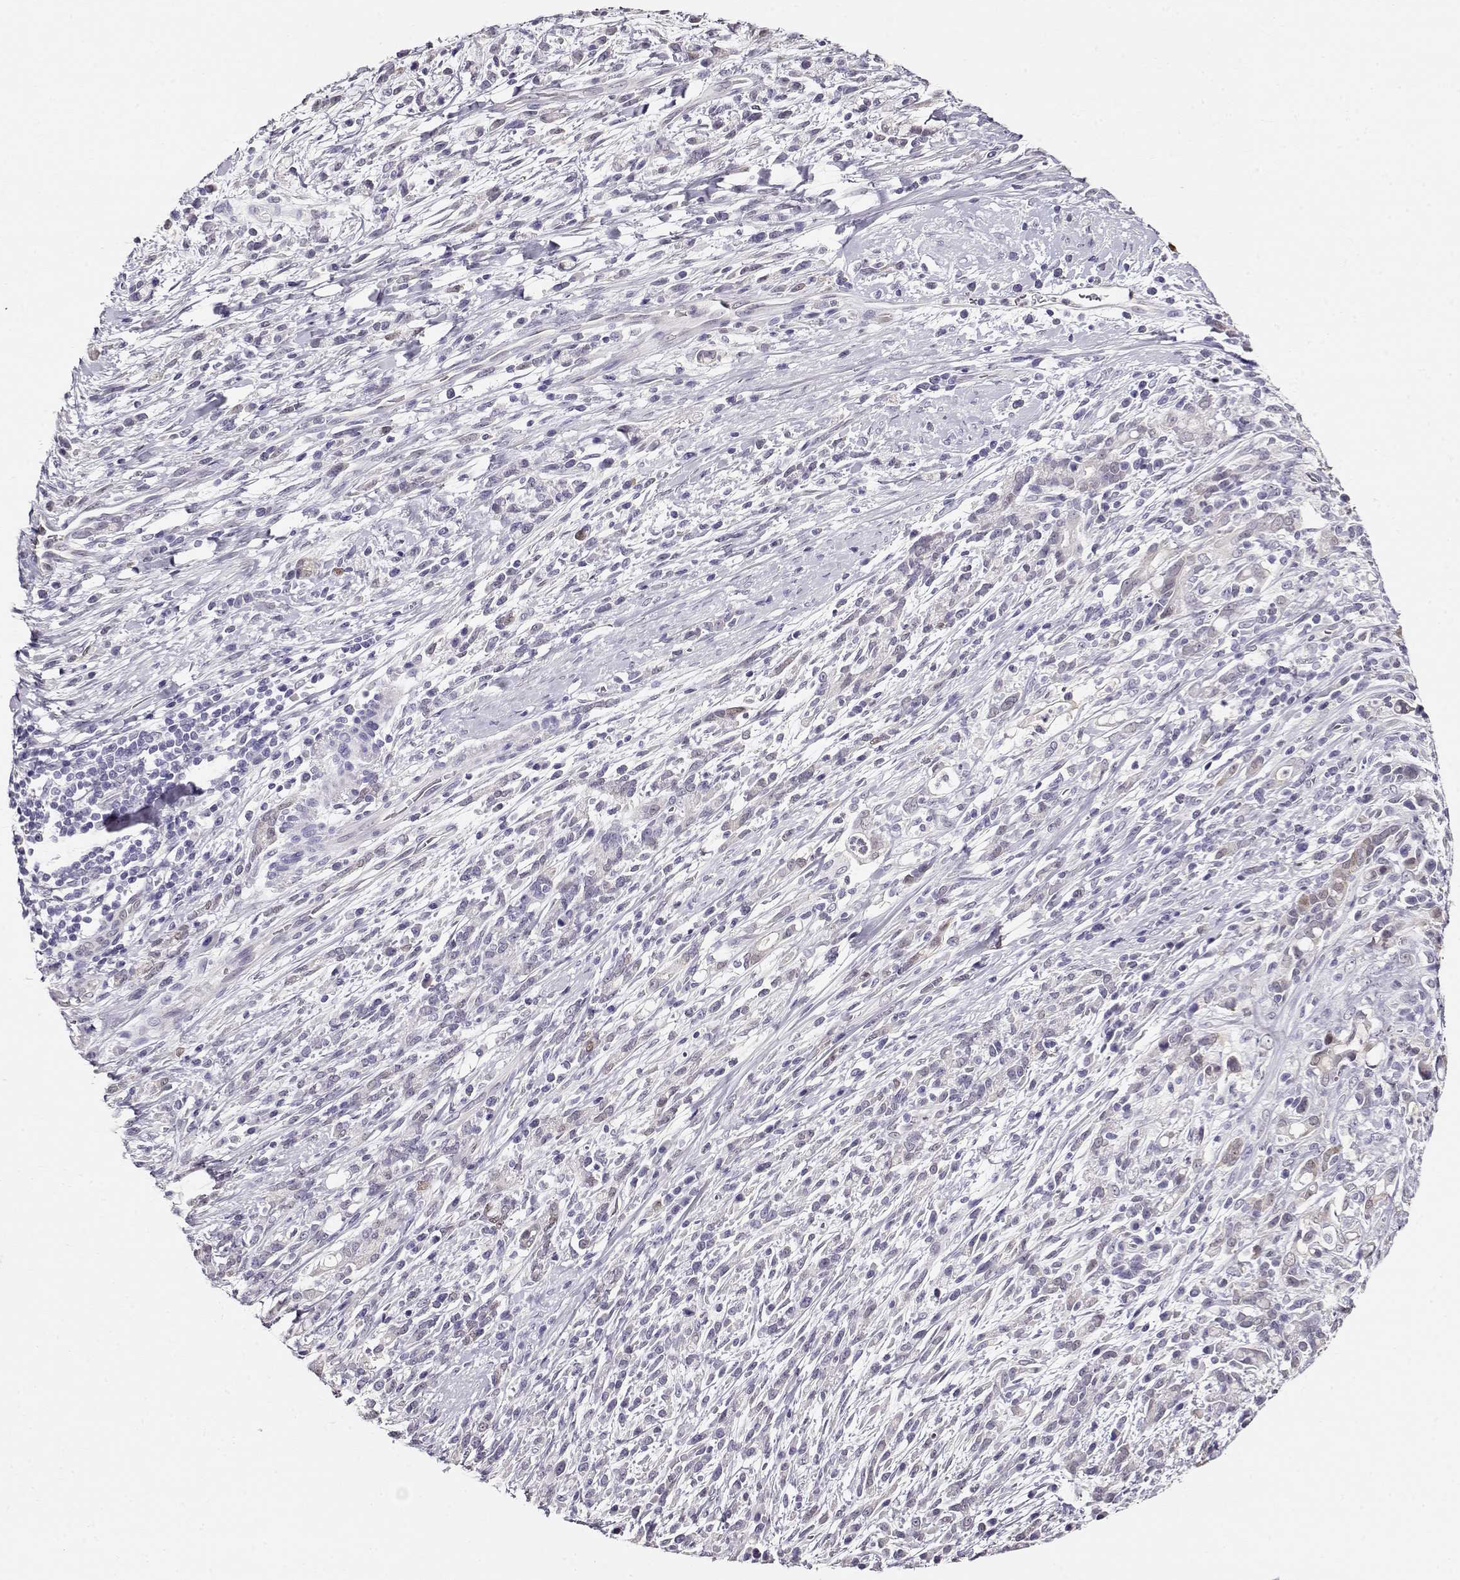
{"staining": {"intensity": "negative", "quantity": "none", "location": "none"}, "tissue": "stomach cancer", "cell_type": "Tumor cells", "image_type": "cancer", "snomed": [{"axis": "morphology", "description": "Adenocarcinoma, NOS"}, {"axis": "topography", "description": "Stomach"}], "caption": "Immunohistochemistry of human stomach adenocarcinoma shows no positivity in tumor cells.", "gene": "CCR8", "patient": {"sex": "female", "age": 57}}